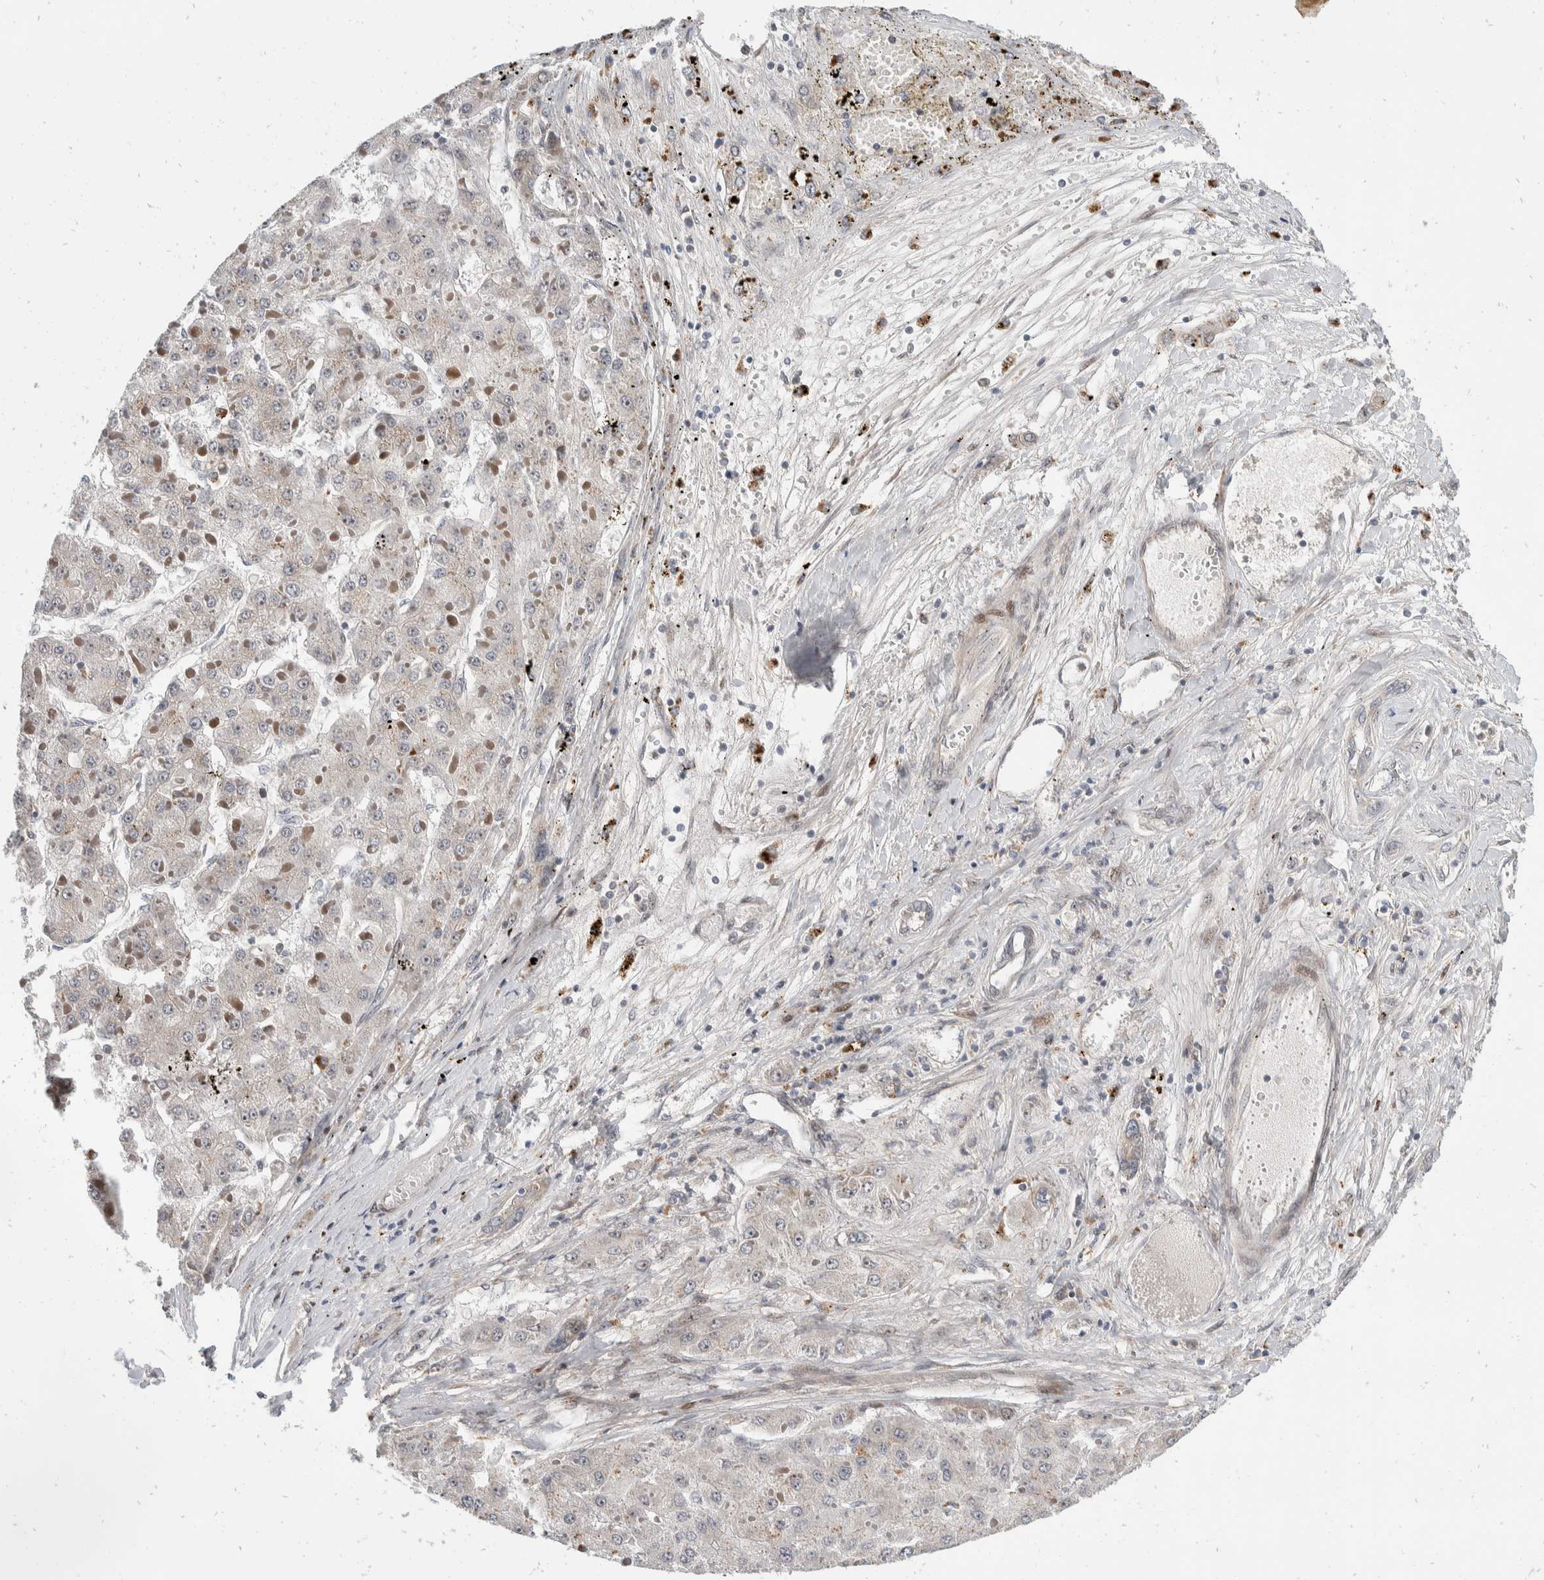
{"staining": {"intensity": "weak", "quantity": "25%-75%", "location": "cytoplasmic/membranous,nuclear"}, "tissue": "liver cancer", "cell_type": "Tumor cells", "image_type": "cancer", "snomed": [{"axis": "morphology", "description": "Carcinoma, Hepatocellular, NOS"}, {"axis": "topography", "description": "Liver"}], "caption": "Weak cytoplasmic/membranous and nuclear expression for a protein is present in about 25%-75% of tumor cells of liver cancer (hepatocellular carcinoma) using immunohistochemistry.", "gene": "ZNF703", "patient": {"sex": "female", "age": 73}}